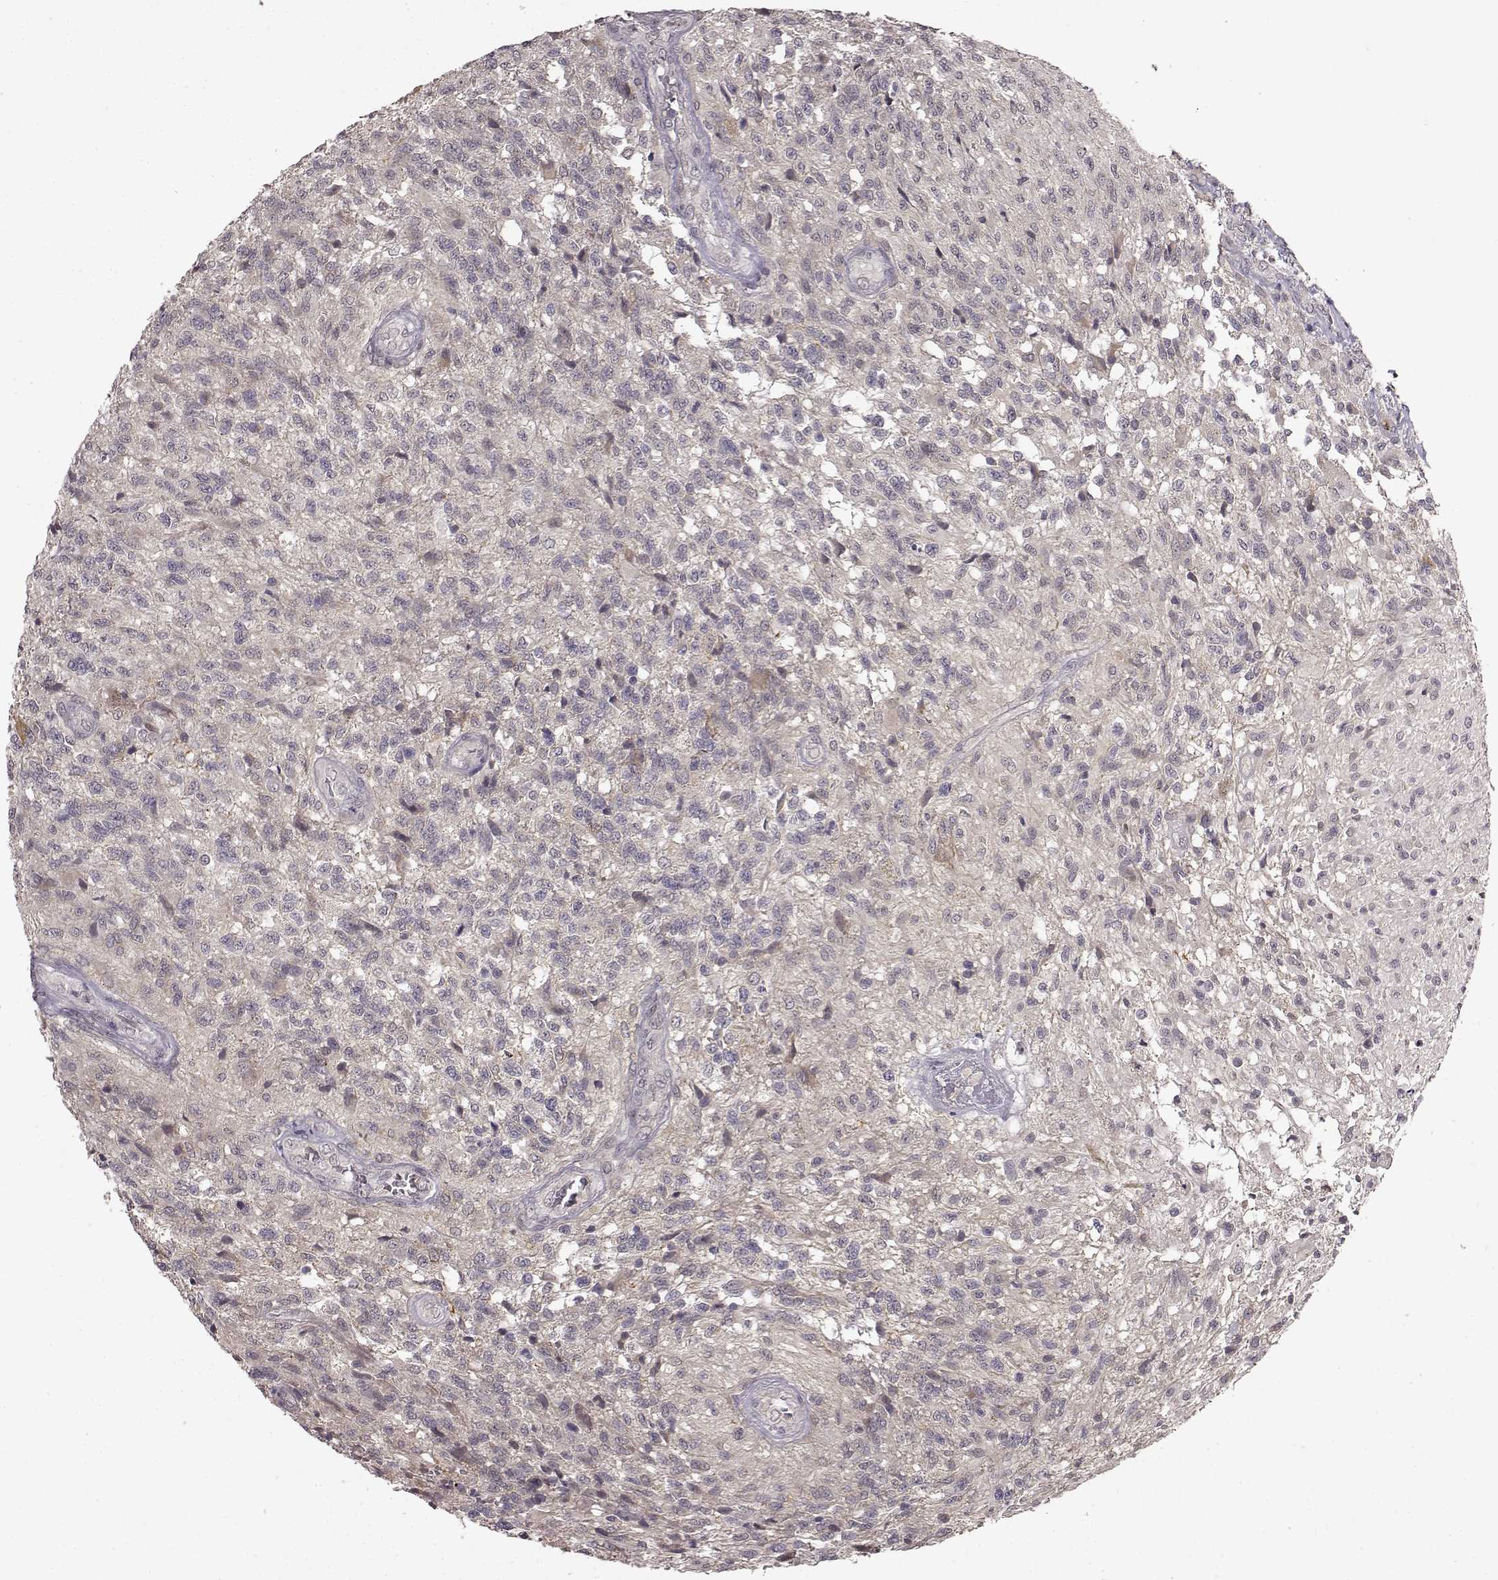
{"staining": {"intensity": "negative", "quantity": "none", "location": "none"}, "tissue": "glioma", "cell_type": "Tumor cells", "image_type": "cancer", "snomed": [{"axis": "morphology", "description": "Glioma, malignant, High grade"}, {"axis": "topography", "description": "Brain"}], "caption": "A high-resolution image shows IHC staining of high-grade glioma (malignant), which reveals no significant positivity in tumor cells.", "gene": "NTRK2", "patient": {"sex": "male", "age": 56}}